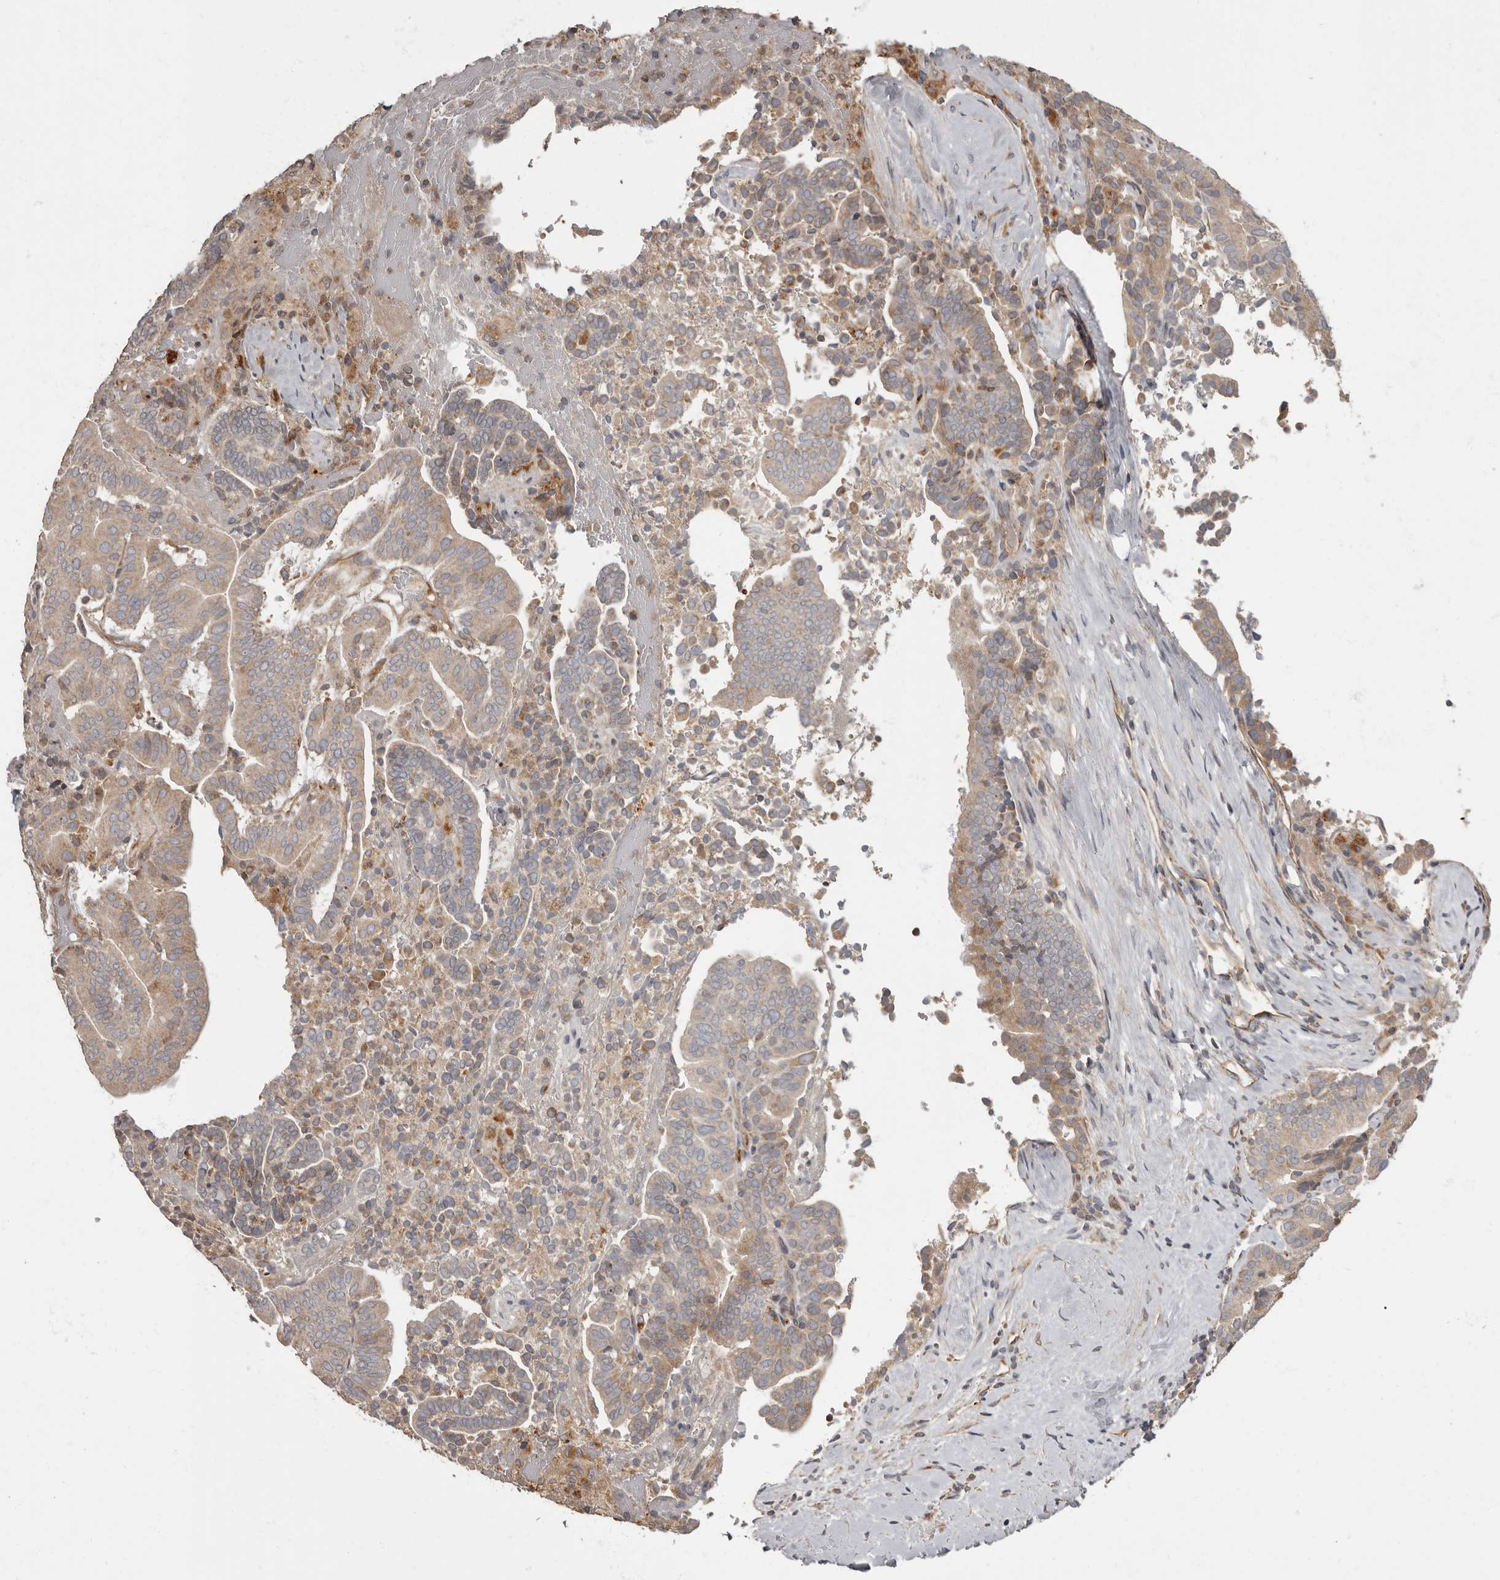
{"staining": {"intensity": "weak", "quantity": ">75%", "location": "cytoplasmic/membranous"}, "tissue": "liver cancer", "cell_type": "Tumor cells", "image_type": "cancer", "snomed": [{"axis": "morphology", "description": "Cholangiocarcinoma"}, {"axis": "topography", "description": "Liver"}], "caption": "Protein expression analysis of human liver cancer (cholangiocarcinoma) reveals weak cytoplasmic/membranous expression in approximately >75% of tumor cells.", "gene": "ADCY2", "patient": {"sex": "female", "age": 75}}